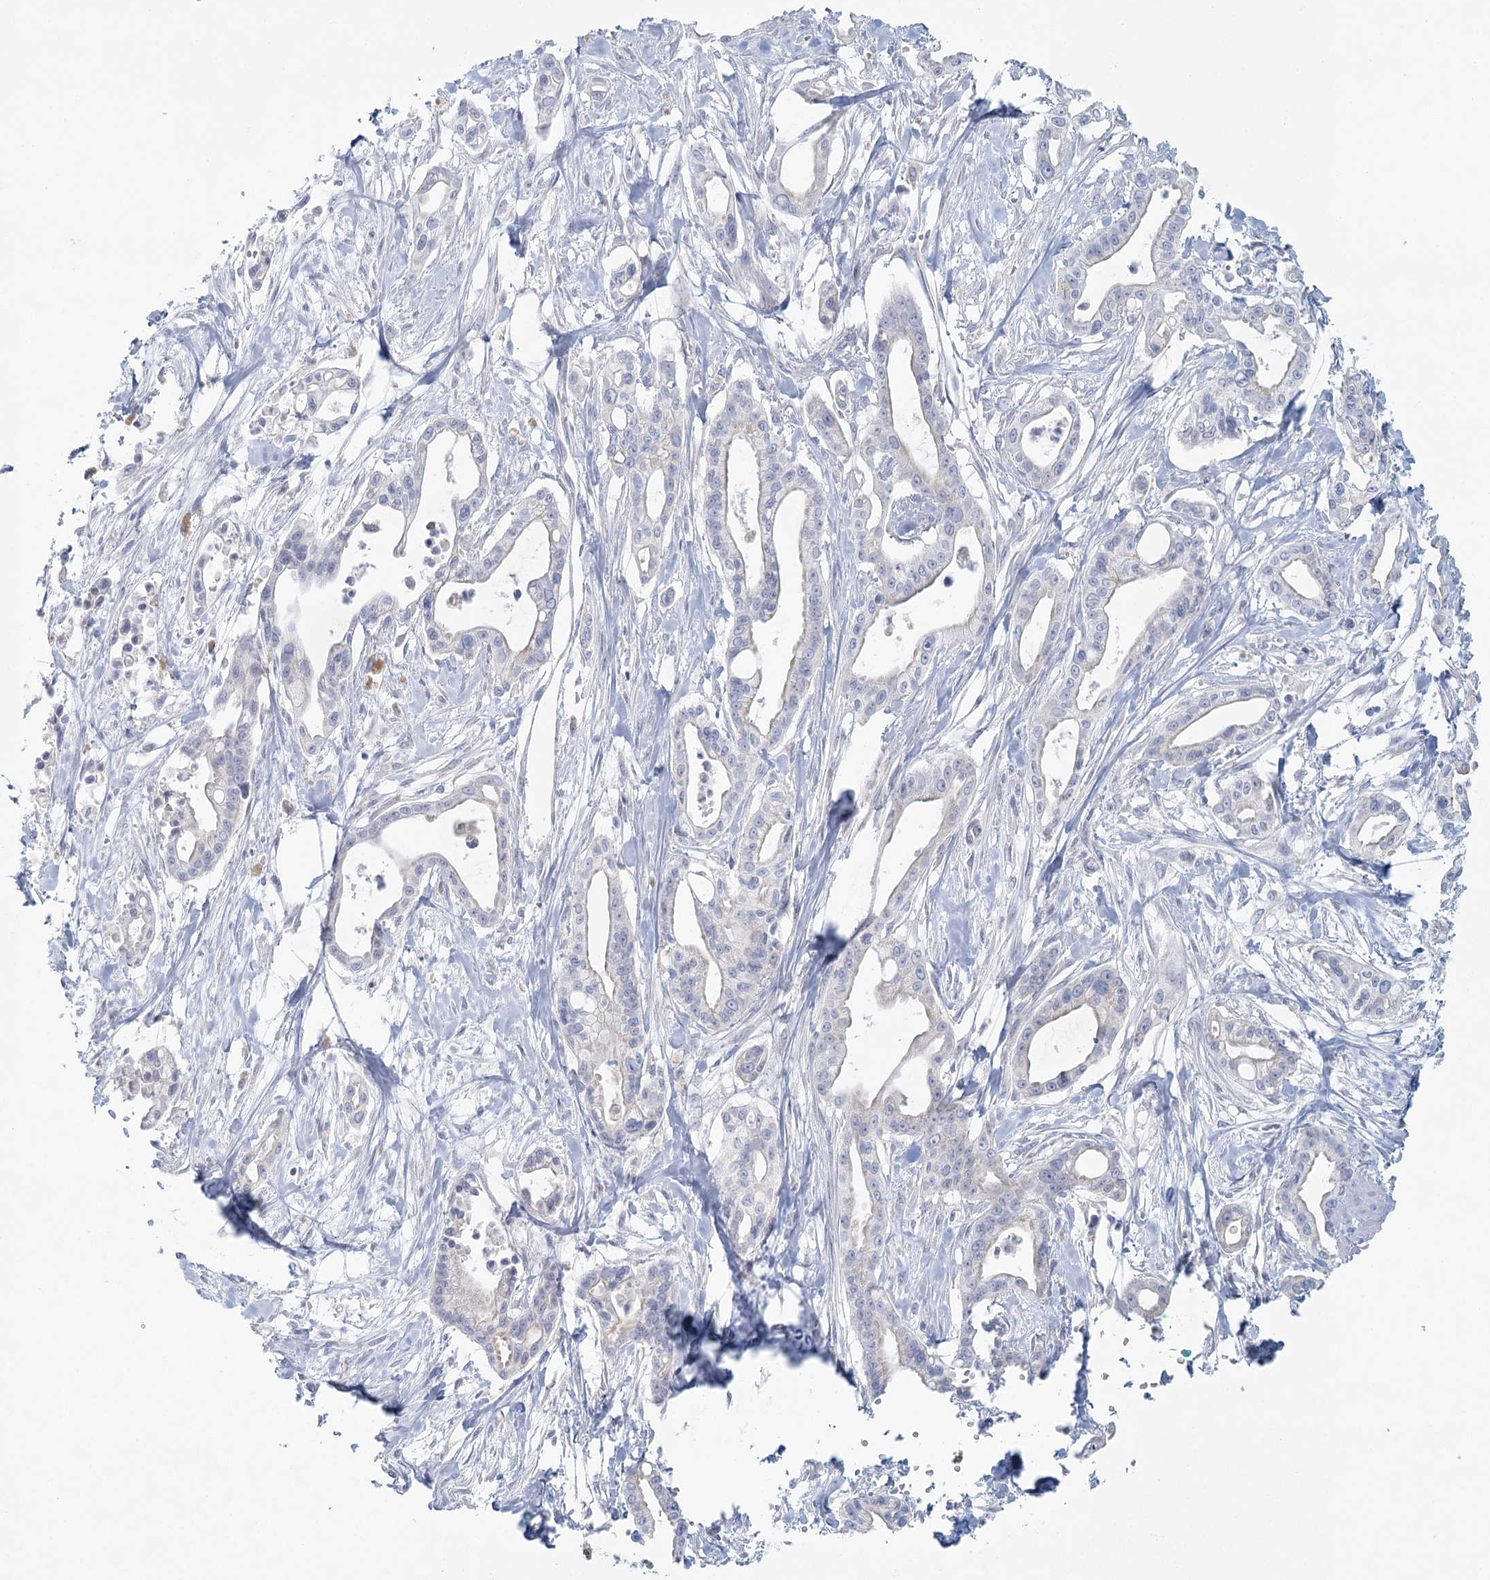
{"staining": {"intensity": "negative", "quantity": "none", "location": "none"}, "tissue": "pancreatic cancer", "cell_type": "Tumor cells", "image_type": "cancer", "snomed": [{"axis": "morphology", "description": "Adenocarcinoma, NOS"}, {"axis": "topography", "description": "Pancreas"}], "caption": "Tumor cells show no significant positivity in pancreatic cancer.", "gene": "BPHL", "patient": {"sex": "male", "age": 68}}